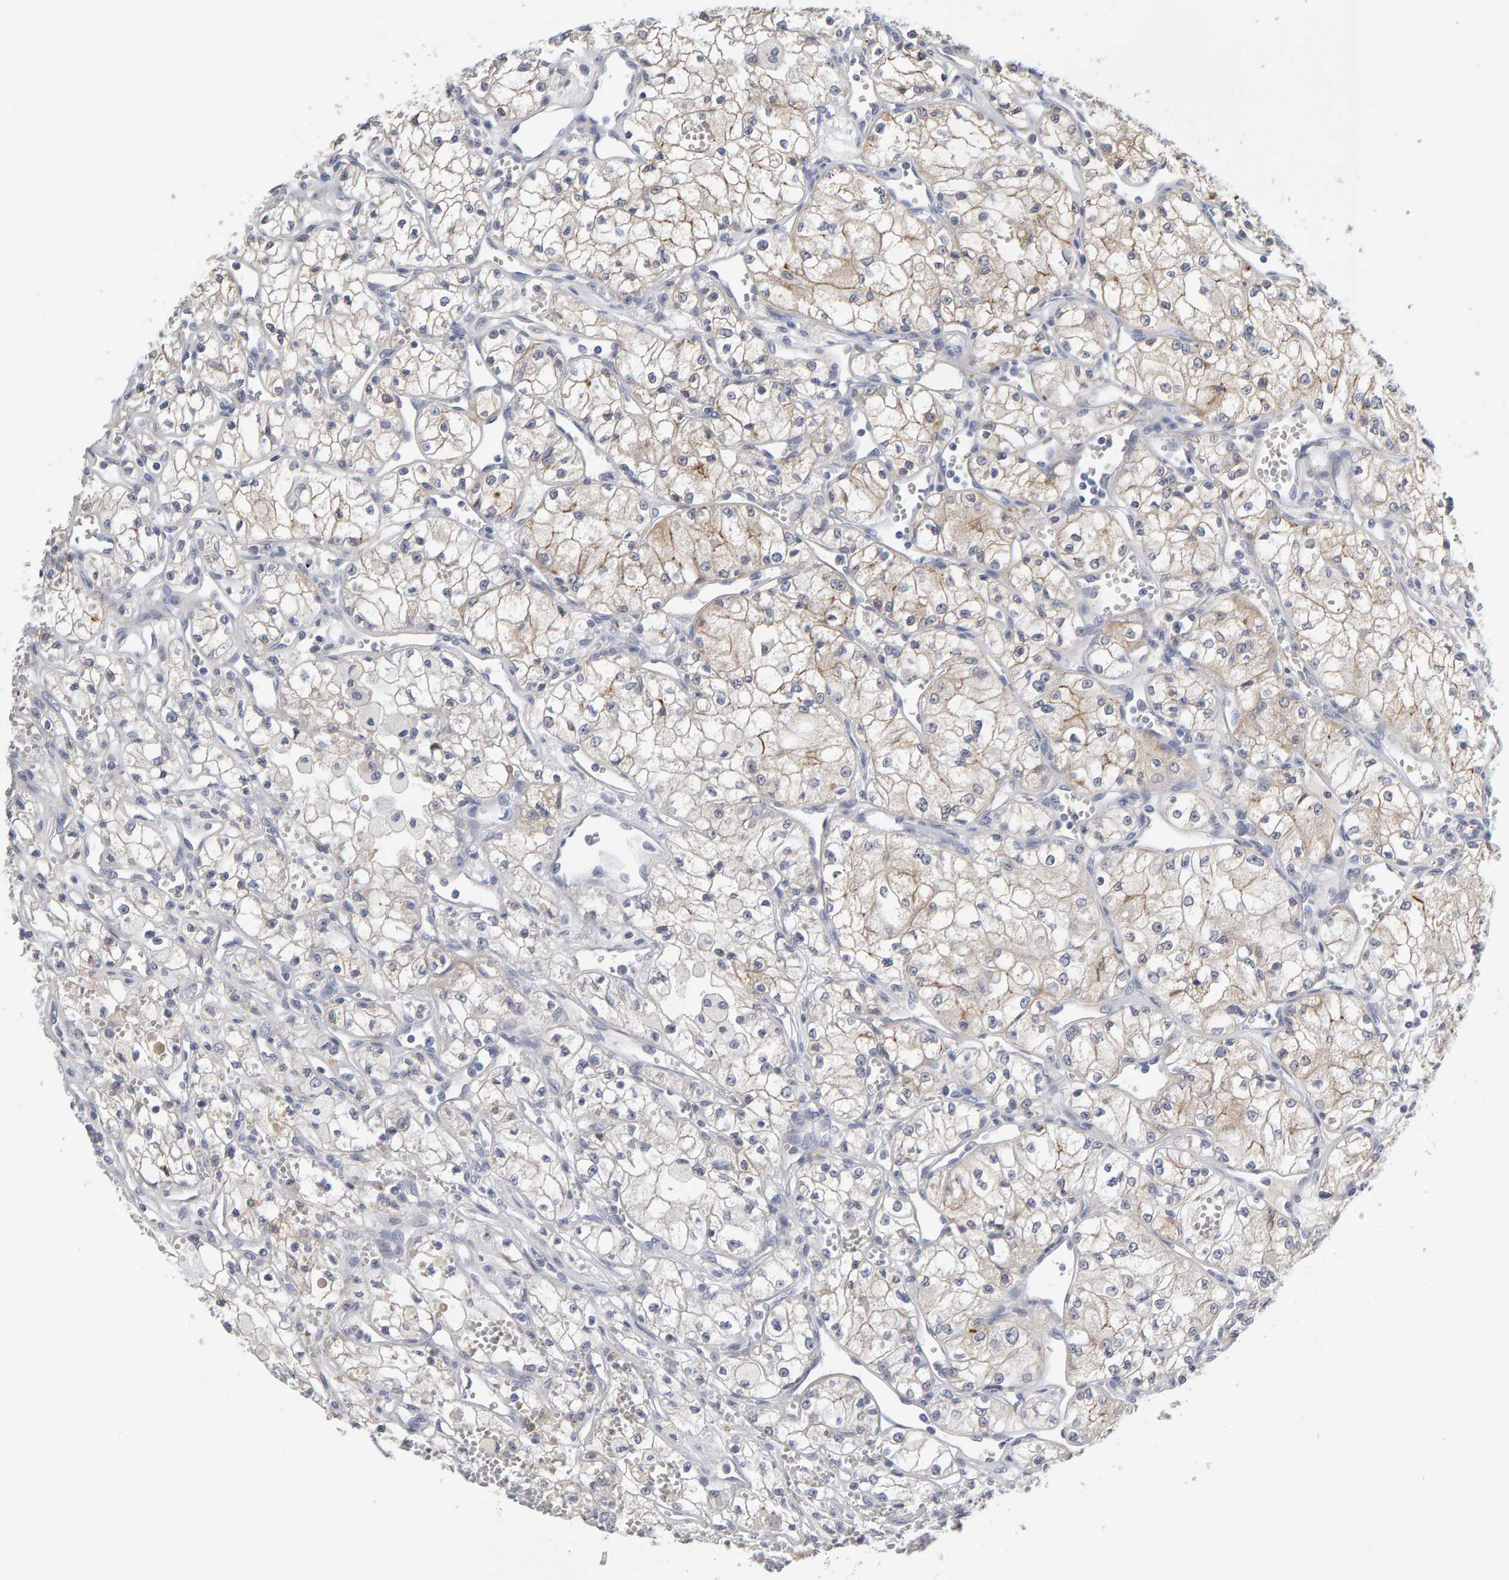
{"staining": {"intensity": "weak", "quantity": ">75%", "location": "cytoplasmic/membranous"}, "tissue": "renal cancer", "cell_type": "Tumor cells", "image_type": "cancer", "snomed": [{"axis": "morphology", "description": "Adenocarcinoma, NOS"}, {"axis": "topography", "description": "Kidney"}], "caption": "This photomicrograph displays renal cancer (adenocarcinoma) stained with IHC to label a protein in brown. The cytoplasmic/membranous of tumor cells show weak positivity for the protein. Nuclei are counter-stained blue.", "gene": "CTH", "patient": {"sex": "male", "age": 59}}